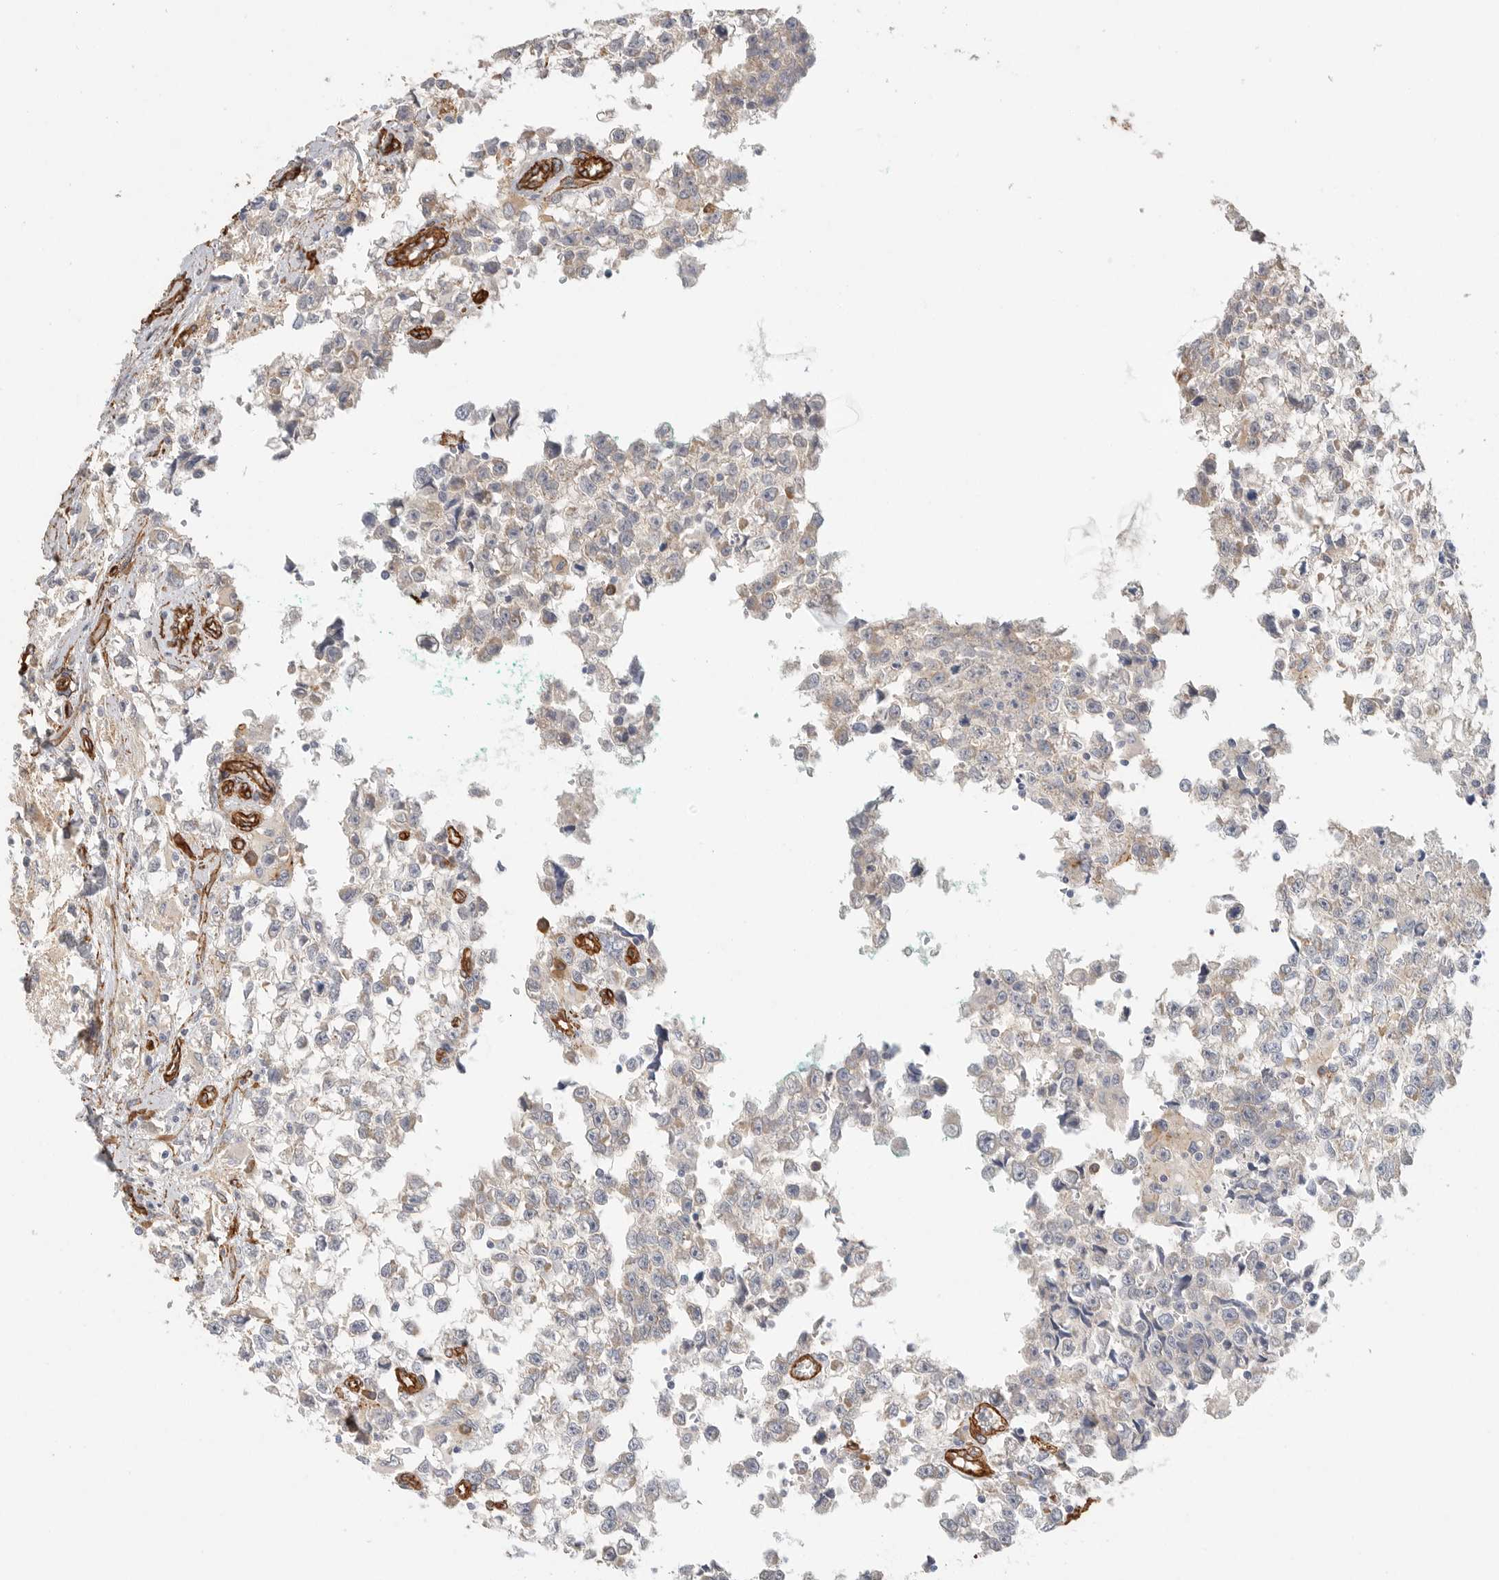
{"staining": {"intensity": "negative", "quantity": "none", "location": "none"}, "tissue": "testis cancer", "cell_type": "Tumor cells", "image_type": "cancer", "snomed": [{"axis": "morphology", "description": "Seminoma, NOS"}, {"axis": "morphology", "description": "Carcinoma, Embryonal, NOS"}, {"axis": "topography", "description": "Testis"}], "caption": "This is an immunohistochemistry (IHC) image of human testis cancer (embryonal carcinoma). There is no staining in tumor cells.", "gene": "JMJD4", "patient": {"sex": "male", "age": 51}}